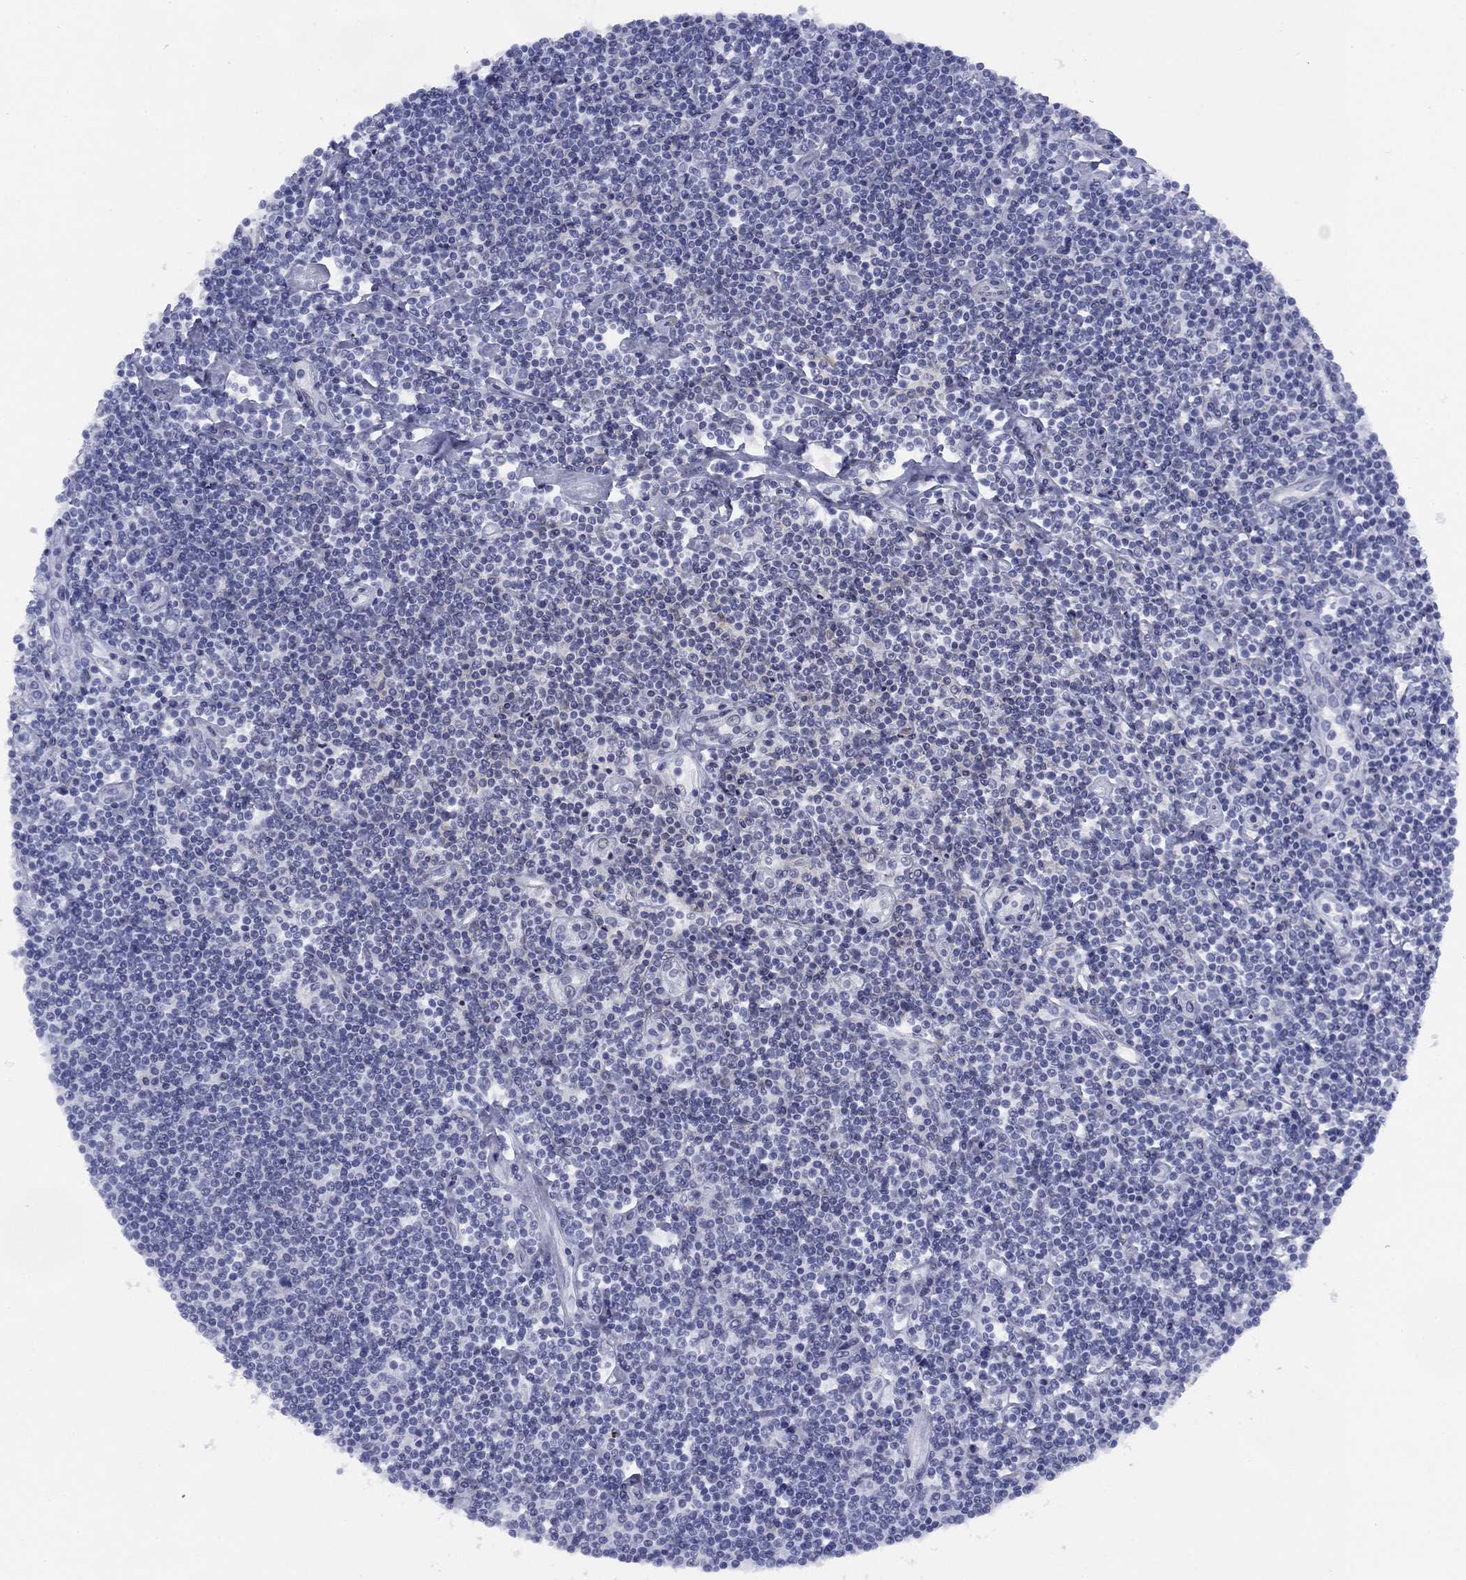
{"staining": {"intensity": "negative", "quantity": "none", "location": "none"}, "tissue": "lymphoma", "cell_type": "Tumor cells", "image_type": "cancer", "snomed": [{"axis": "morphology", "description": "Hodgkin's disease, NOS"}, {"axis": "topography", "description": "Lymph node"}], "caption": "Image shows no significant protein expression in tumor cells of Hodgkin's disease.", "gene": "TIGD4", "patient": {"sex": "male", "age": 40}}